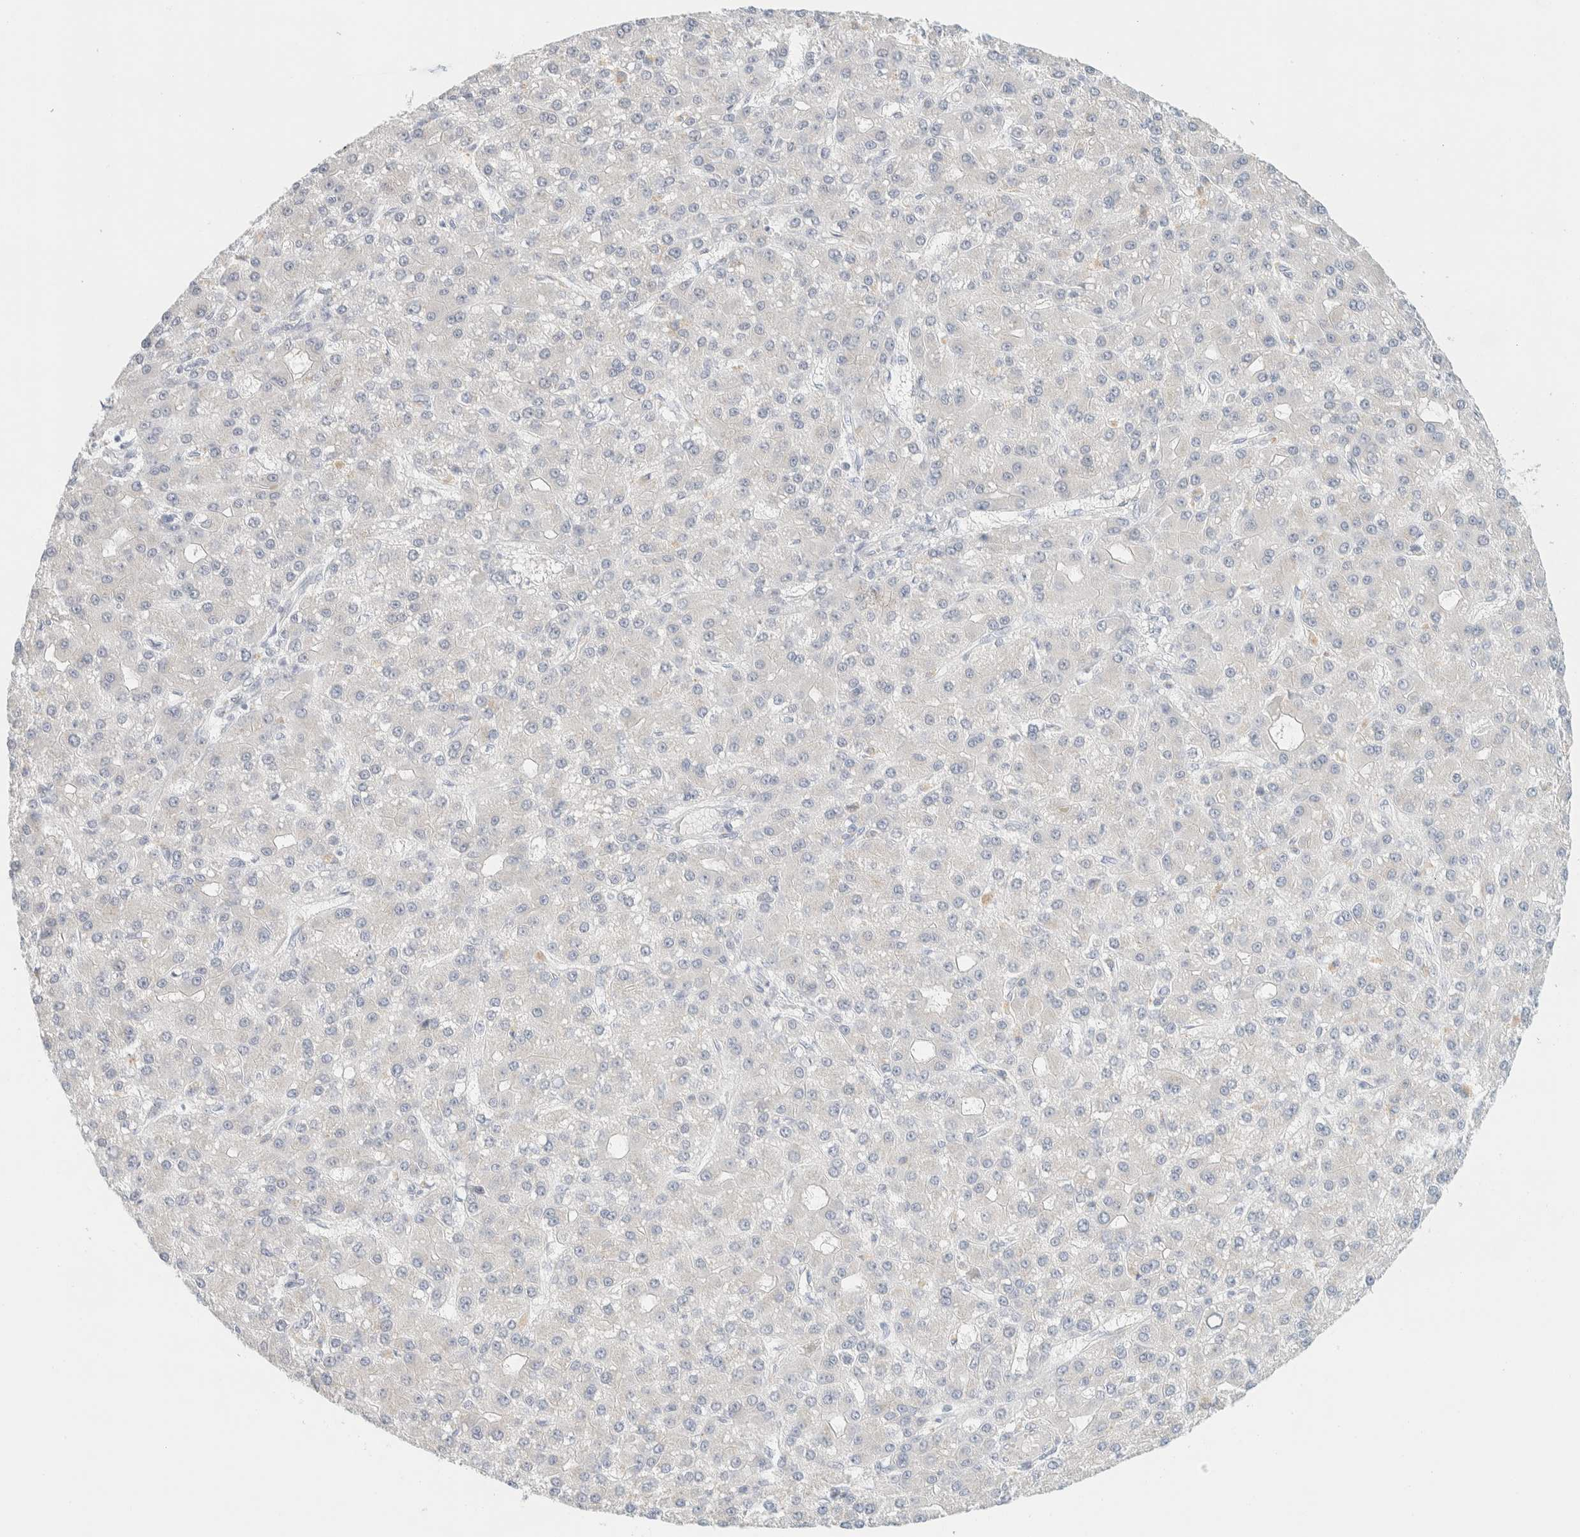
{"staining": {"intensity": "negative", "quantity": "none", "location": "none"}, "tissue": "liver cancer", "cell_type": "Tumor cells", "image_type": "cancer", "snomed": [{"axis": "morphology", "description": "Carcinoma, Hepatocellular, NOS"}, {"axis": "topography", "description": "Liver"}], "caption": "A high-resolution image shows immunohistochemistry (IHC) staining of liver hepatocellular carcinoma, which exhibits no significant positivity in tumor cells.", "gene": "SPNS3", "patient": {"sex": "male", "age": 67}}